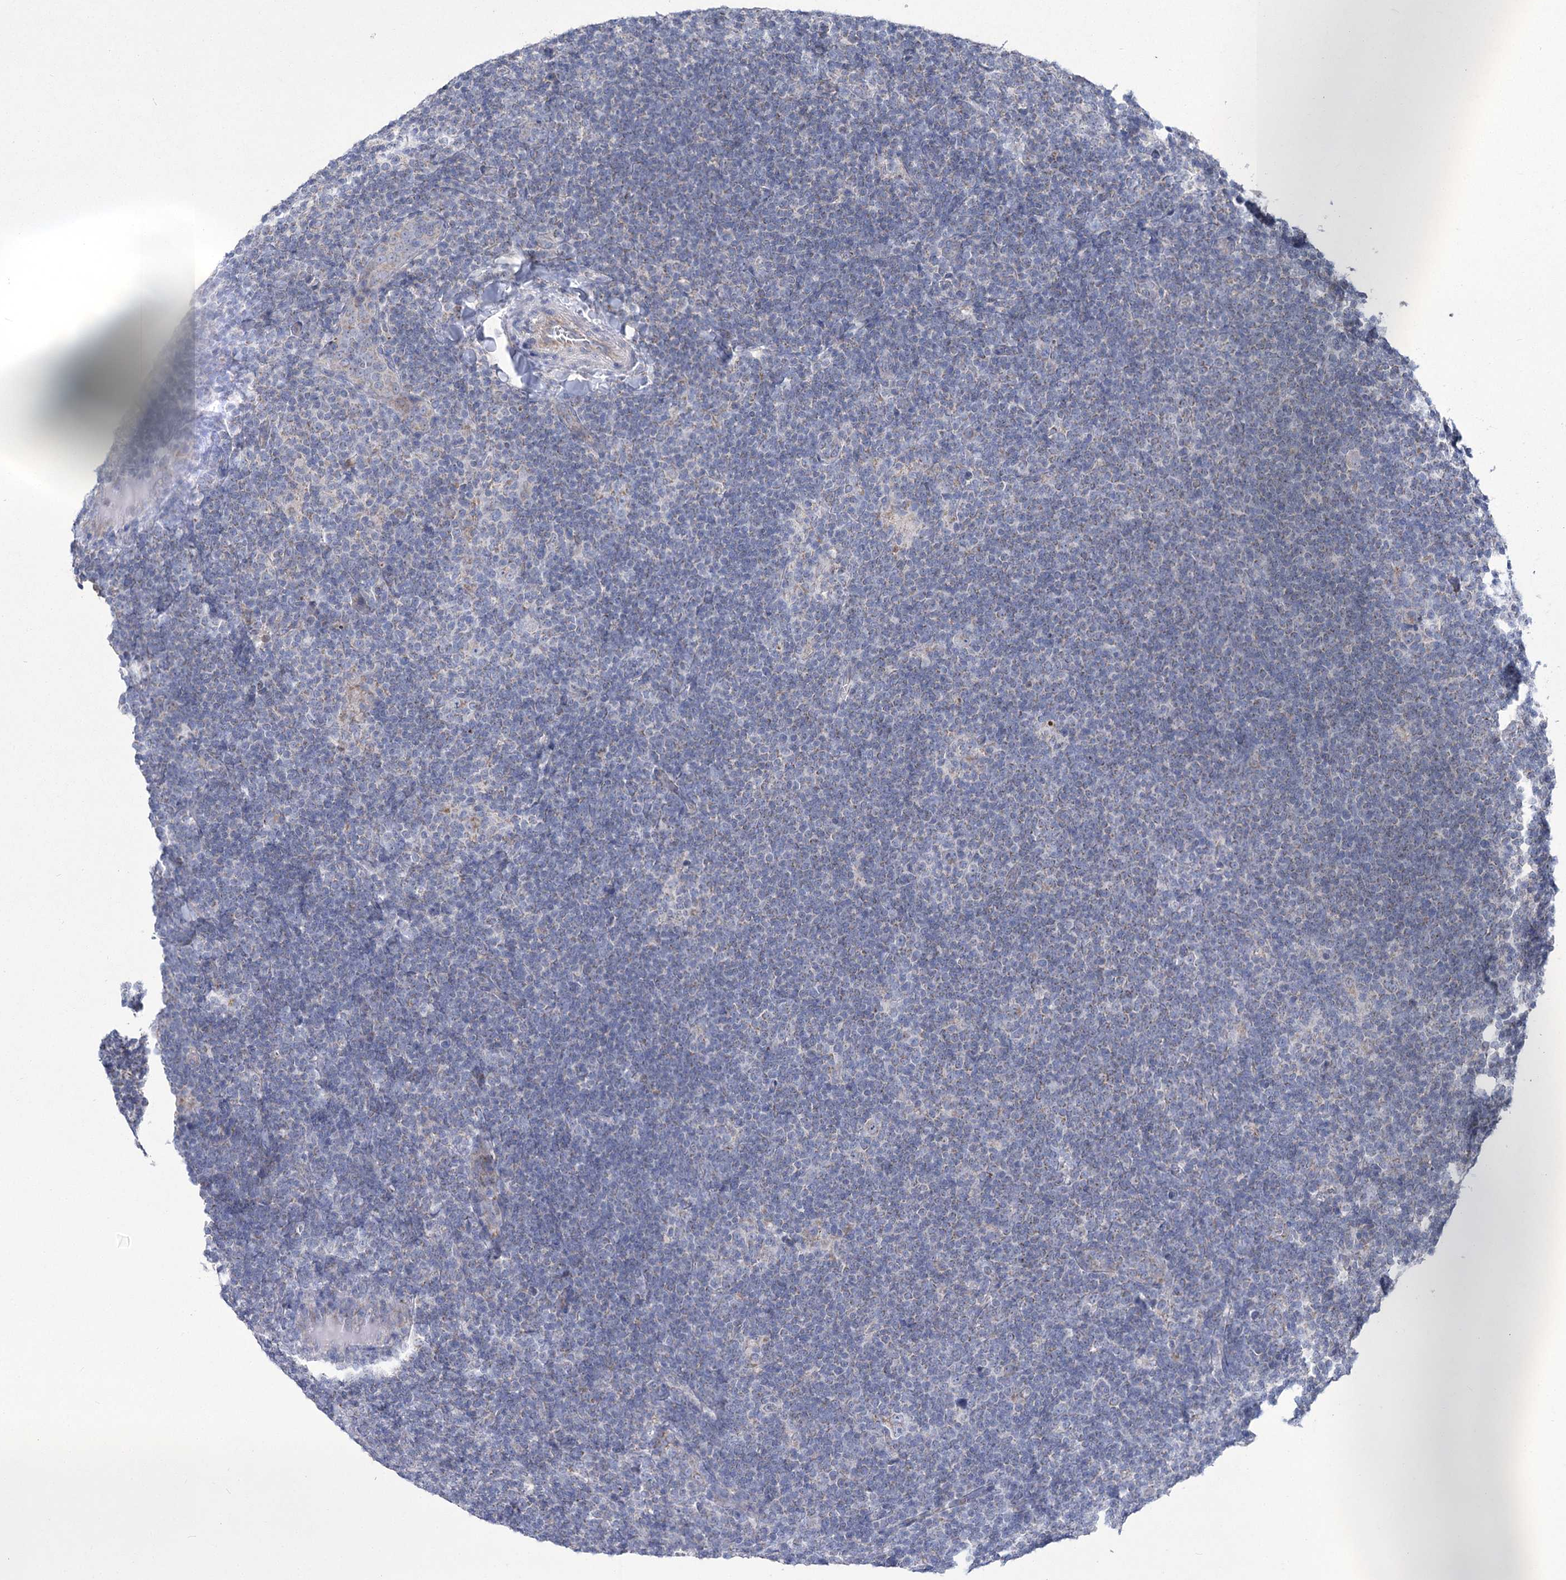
{"staining": {"intensity": "weak", "quantity": "<25%", "location": "cytoplasmic/membranous"}, "tissue": "lymphoma", "cell_type": "Tumor cells", "image_type": "cancer", "snomed": [{"axis": "morphology", "description": "Hodgkin's disease, NOS"}, {"axis": "topography", "description": "Lymph node"}], "caption": "Tumor cells show no significant staining in Hodgkin's disease.", "gene": "PDHB", "patient": {"sex": "female", "age": 57}}